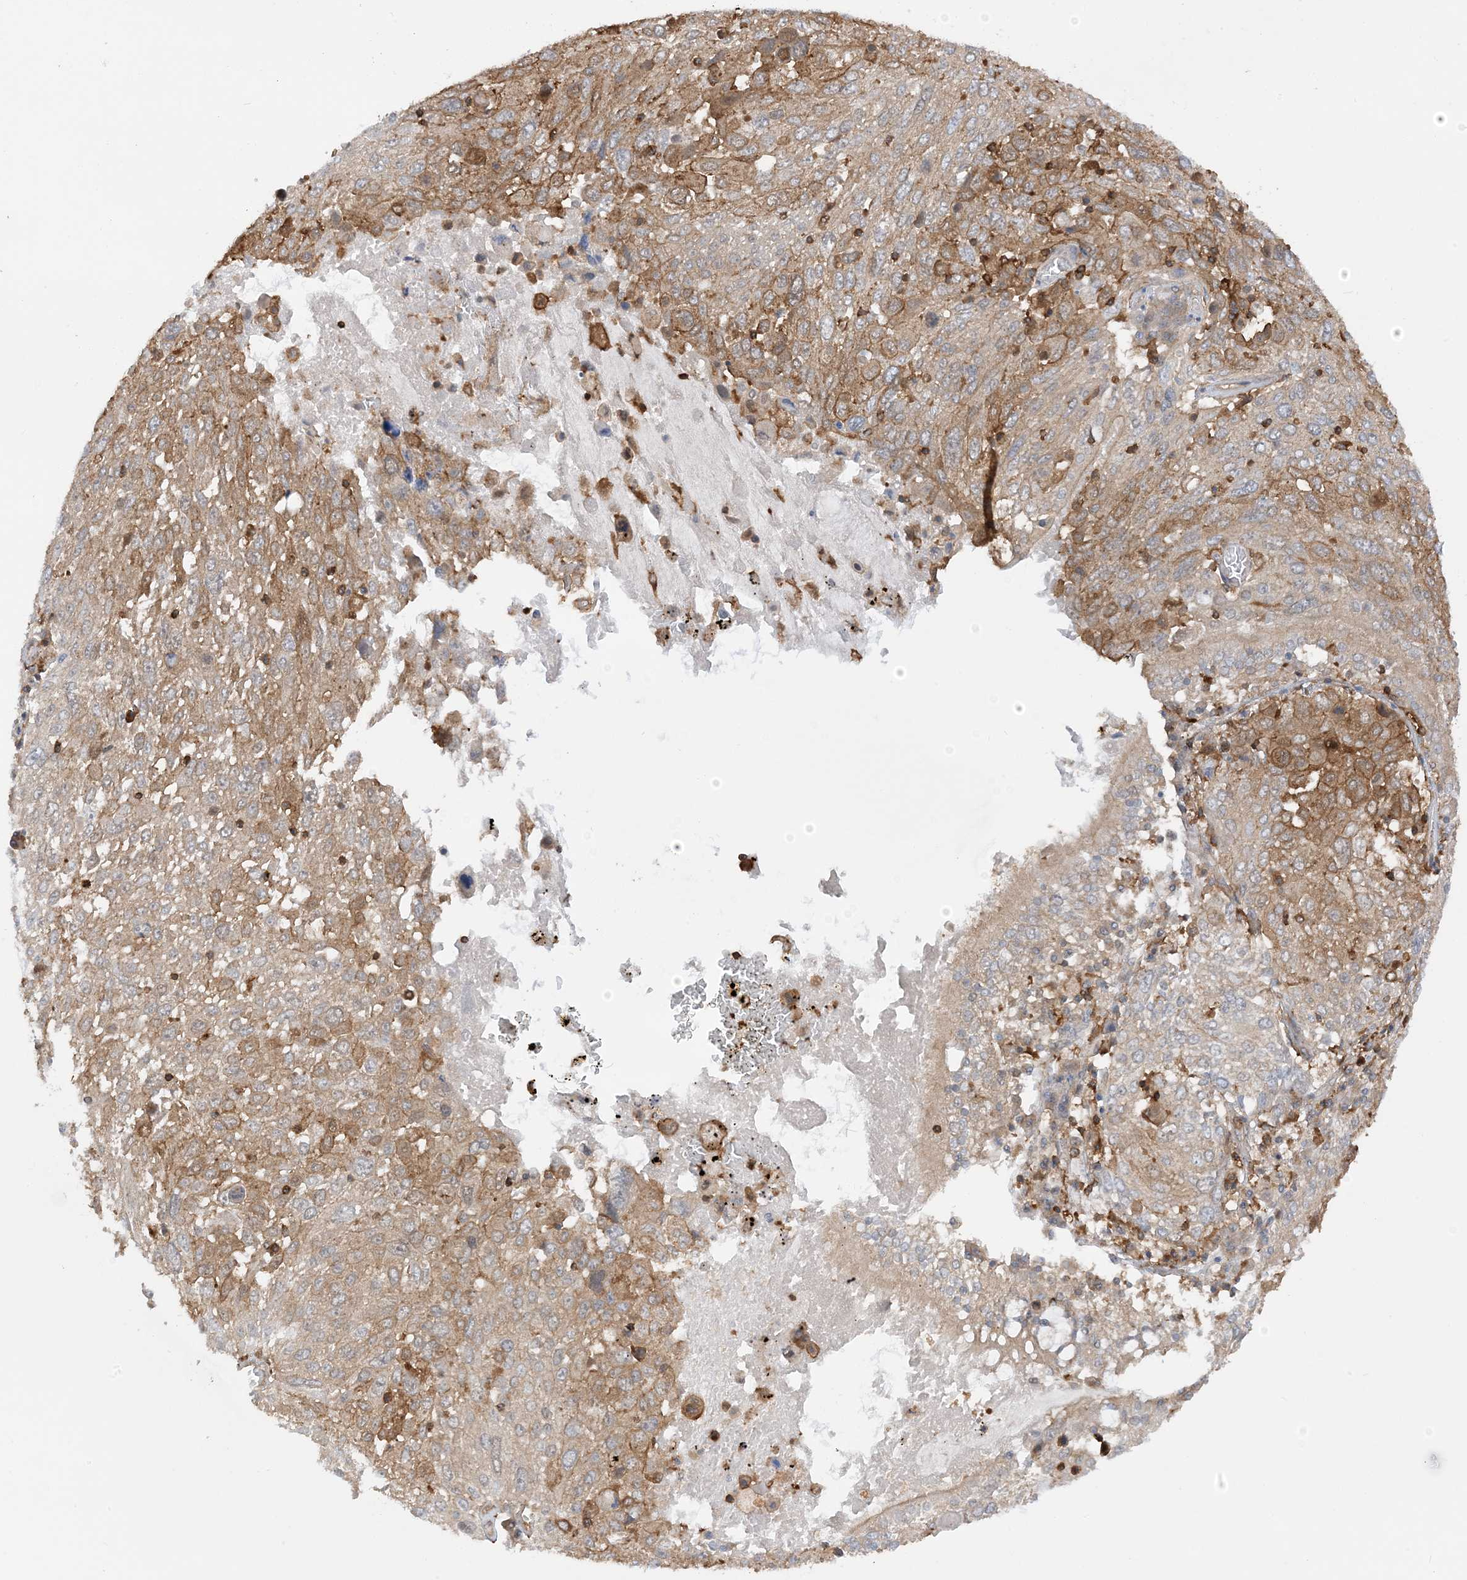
{"staining": {"intensity": "weak", "quantity": "<25%", "location": "cytoplasmic/membranous"}, "tissue": "lung cancer", "cell_type": "Tumor cells", "image_type": "cancer", "snomed": [{"axis": "morphology", "description": "Squamous cell carcinoma, NOS"}, {"axis": "topography", "description": "Lung"}], "caption": "DAB (3,3'-diaminobenzidine) immunohistochemical staining of human squamous cell carcinoma (lung) reveals no significant staining in tumor cells.", "gene": "CAPZB", "patient": {"sex": "male", "age": 65}}